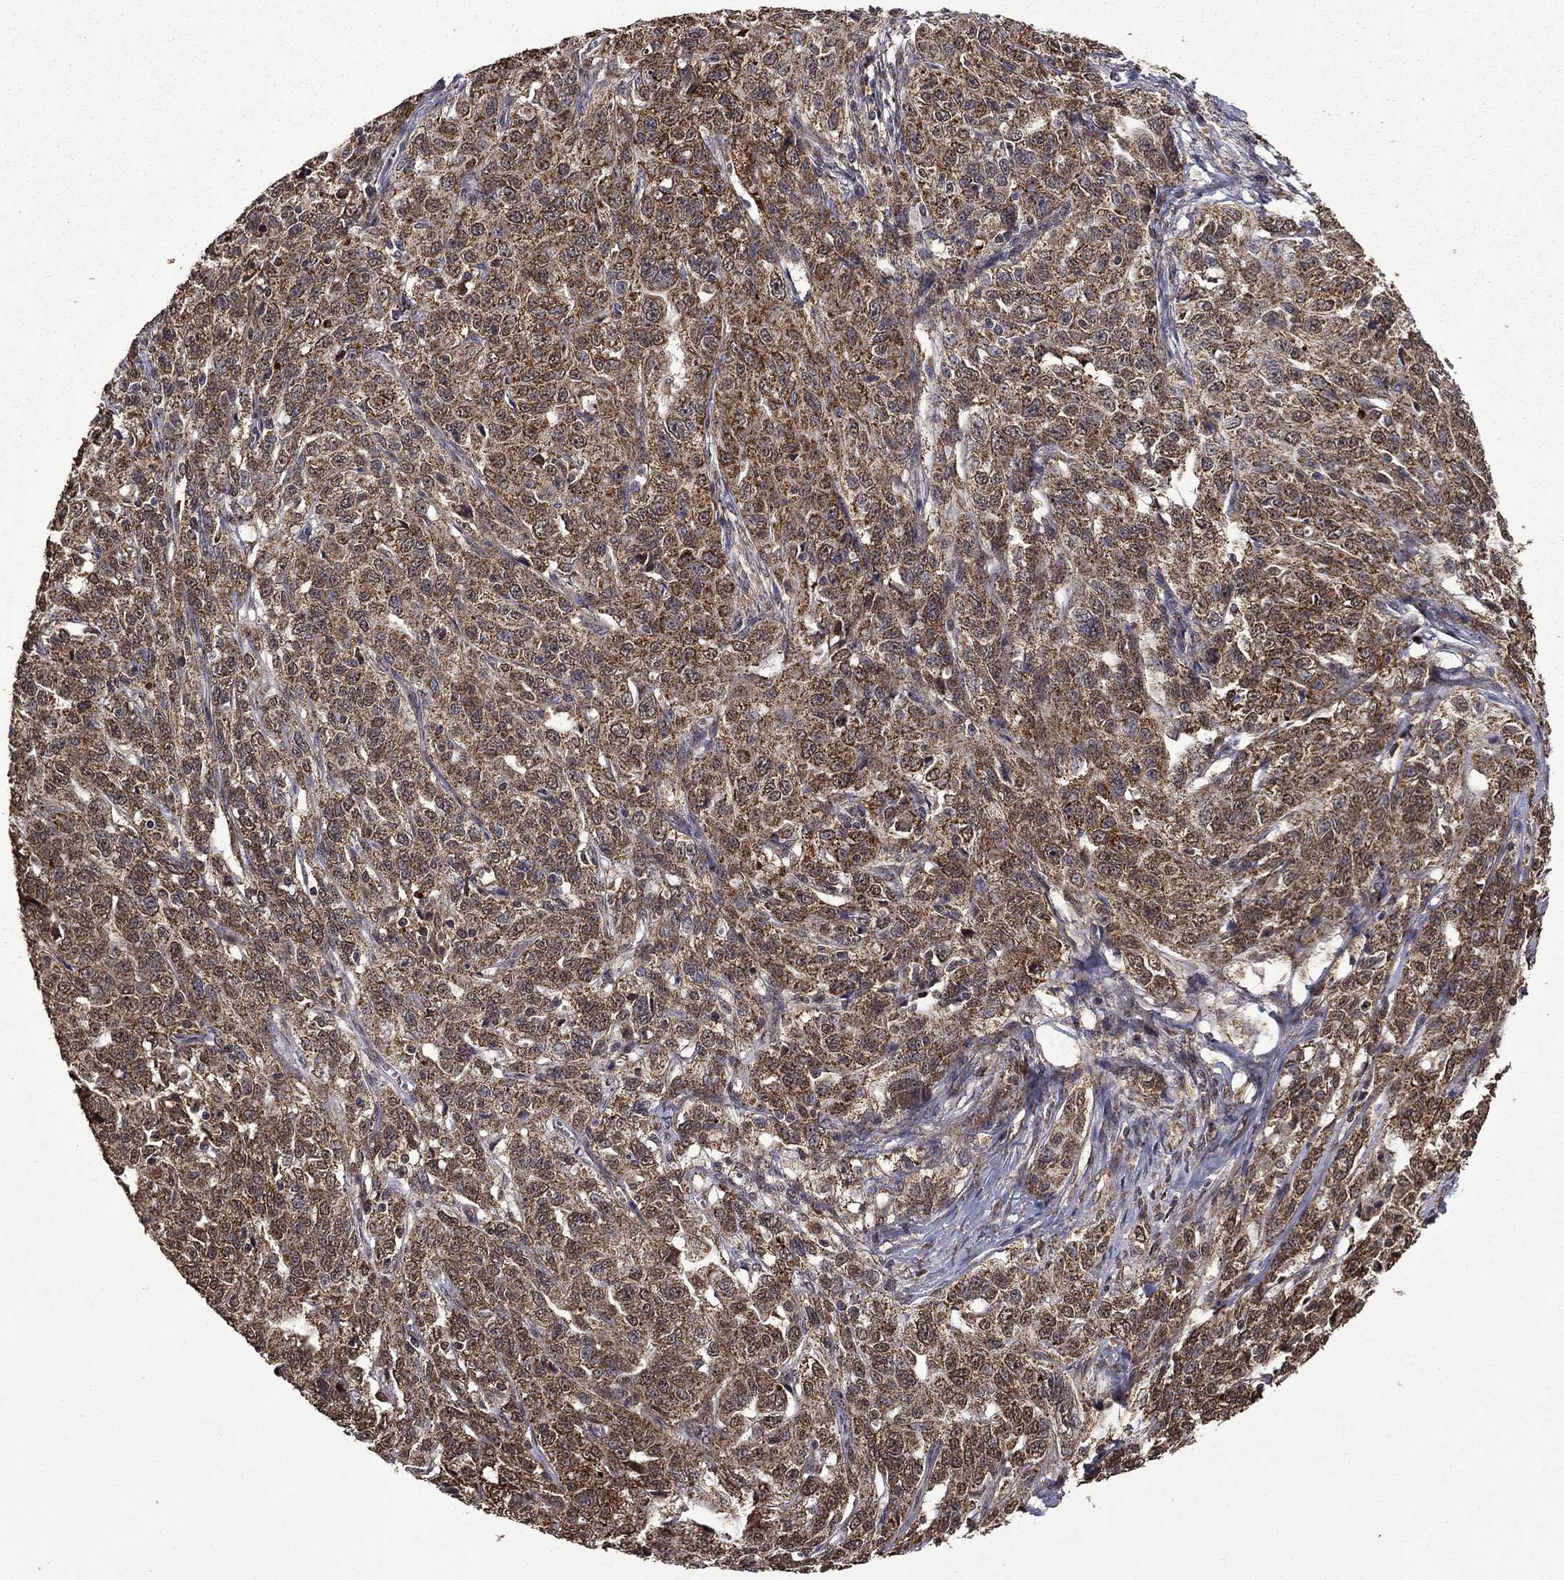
{"staining": {"intensity": "moderate", "quantity": ">75%", "location": "cytoplasmic/membranous"}, "tissue": "ovarian cancer", "cell_type": "Tumor cells", "image_type": "cancer", "snomed": [{"axis": "morphology", "description": "Cystadenocarcinoma, serous, NOS"}, {"axis": "topography", "description": "Ovary"}], "caption": "A photomicrograph showing moderate cytoplasmic/membranous staining in approximately >75% of tumor cells in ovarian cancer, as visualized by brown immunohistochemical staining.", "gene": "ITM2B", "patient": {"sex": "female", "age": 71}}